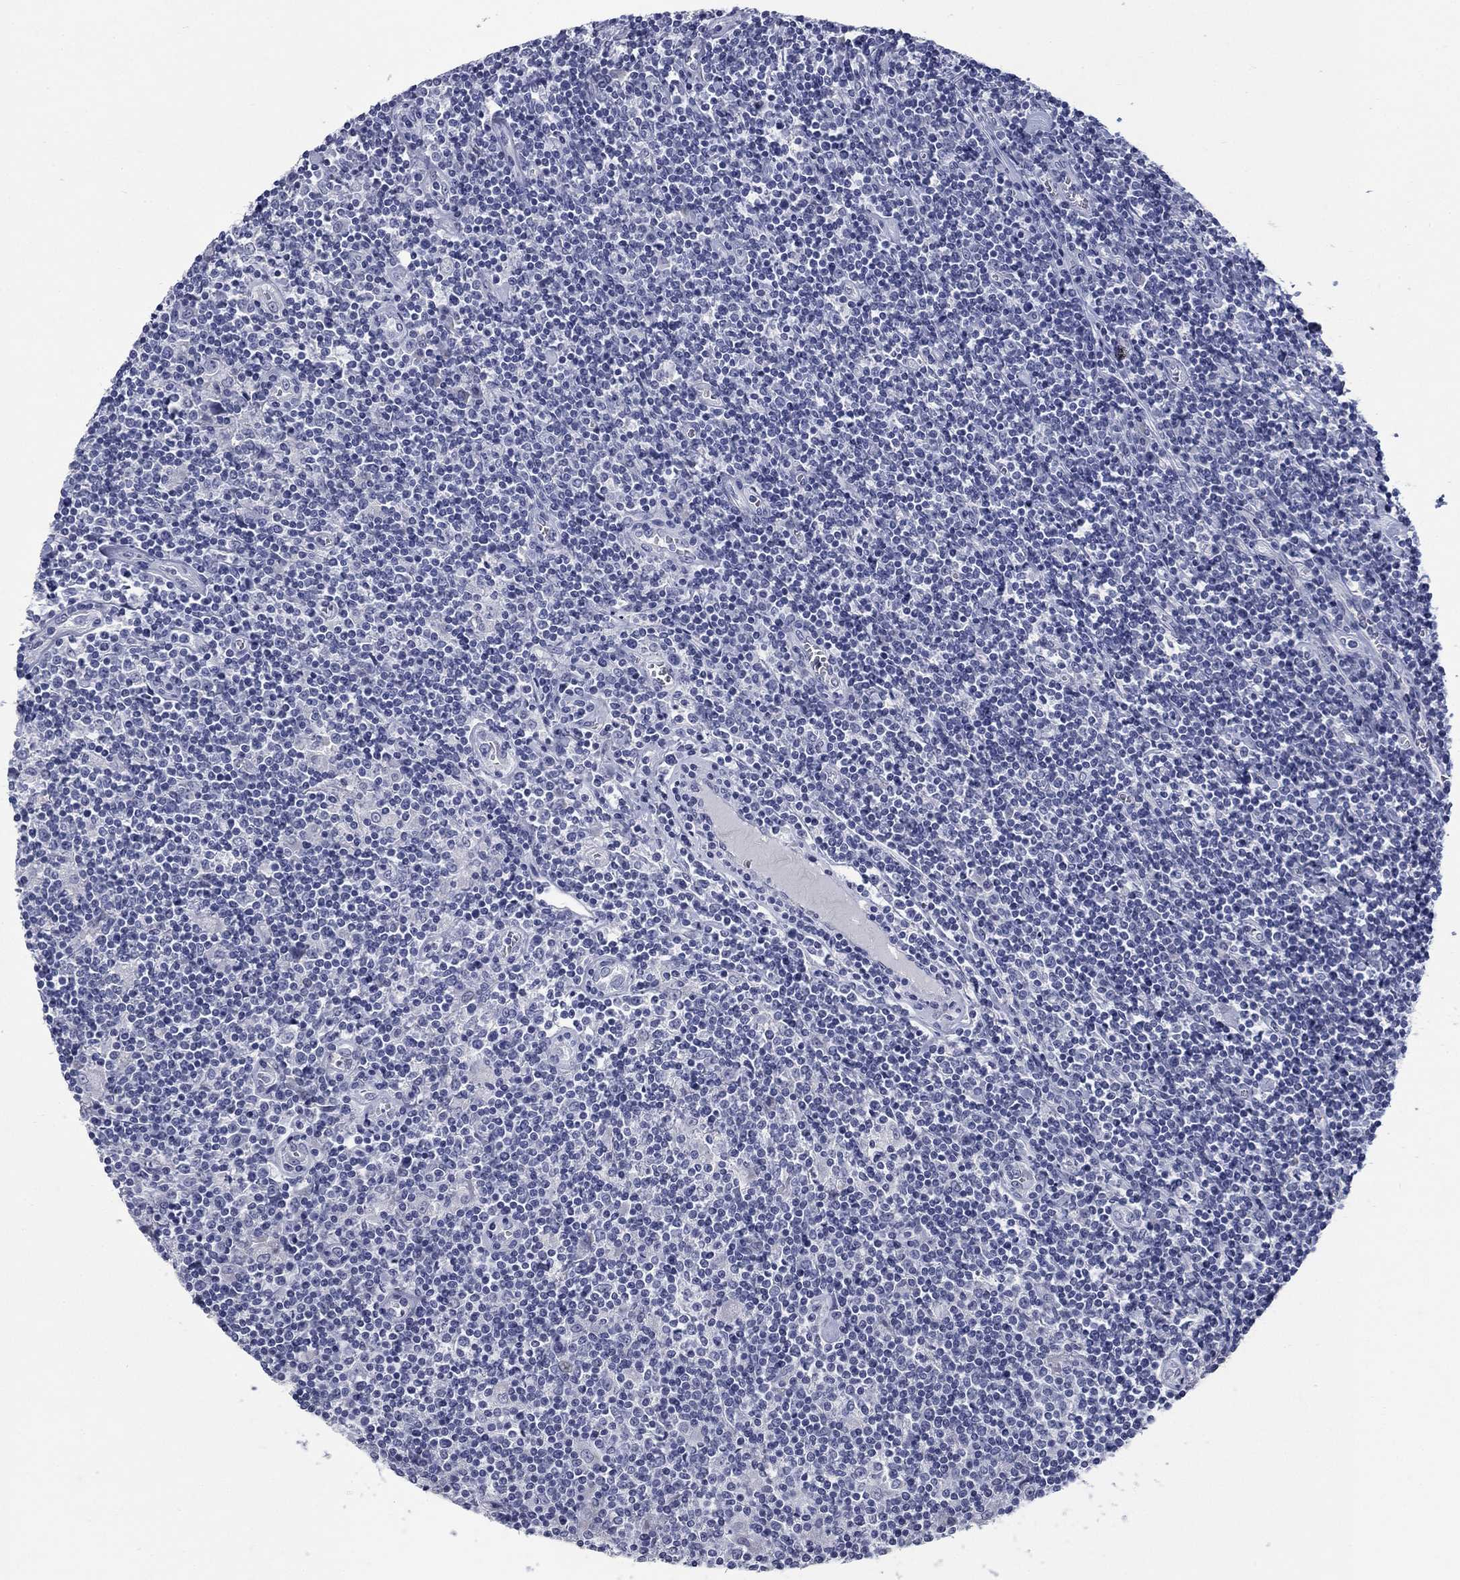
{"staining": {"intensity": "negative", "quantity": "none", "location": "none"}, "tissue": "lymphoma", "cell_type": "Tumor cells", "image_type": "cancer", "snomed": [{"axis": "morphology", "description": "Hodgkin's disease, NOS"}, {"axis": "topography", "description": "Lymph node"}], "caption": "Immunohistochemistry (IHC) of lymphoma shows no staining in tumor cells.", "gene": "ELAVL4", "patient": {"sex": "male", "age": 40}}